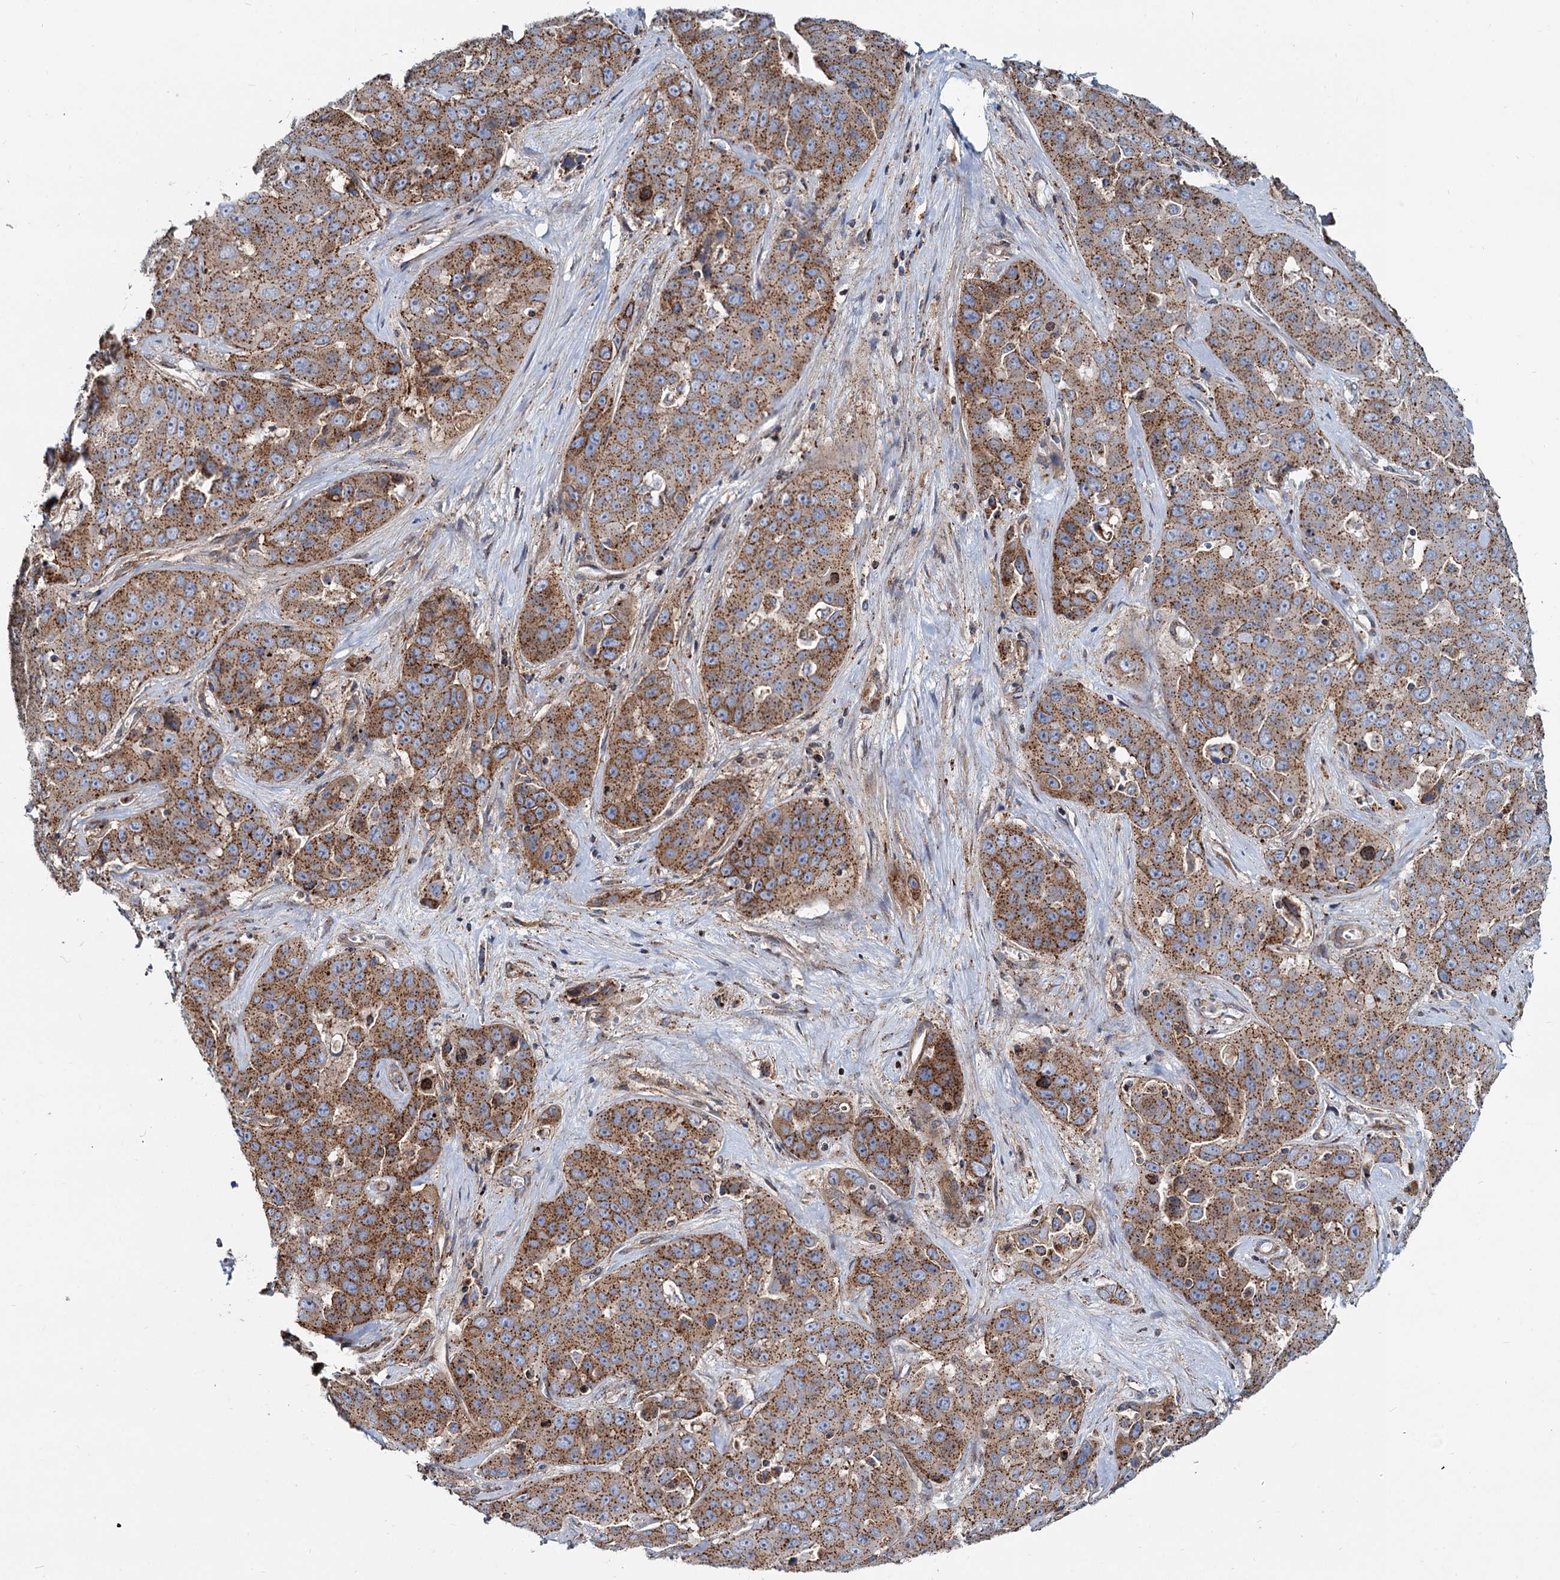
{"staining": {"intensity": "moderate", "quantity": ">75%", "location": "cytoplasmic/membranous"}, "tissue": "liver cancer", "cell_type": "Tumor cells", "image_type": "cancer", "snomed": [{"axis": "morphology", "description": "Cholangiocarcinoma"}, {"axis": "topography", "description": "Liver"}], "caption": "Immunohistochemical staining of cholangiocarcinoma (liver) exhibits medium levels of moderate cytoplasmic/membranous protein positivity in about >75% of tumor cells.", "gene": "PSEN1", "patient": {"sex": "female", "age": 52}}